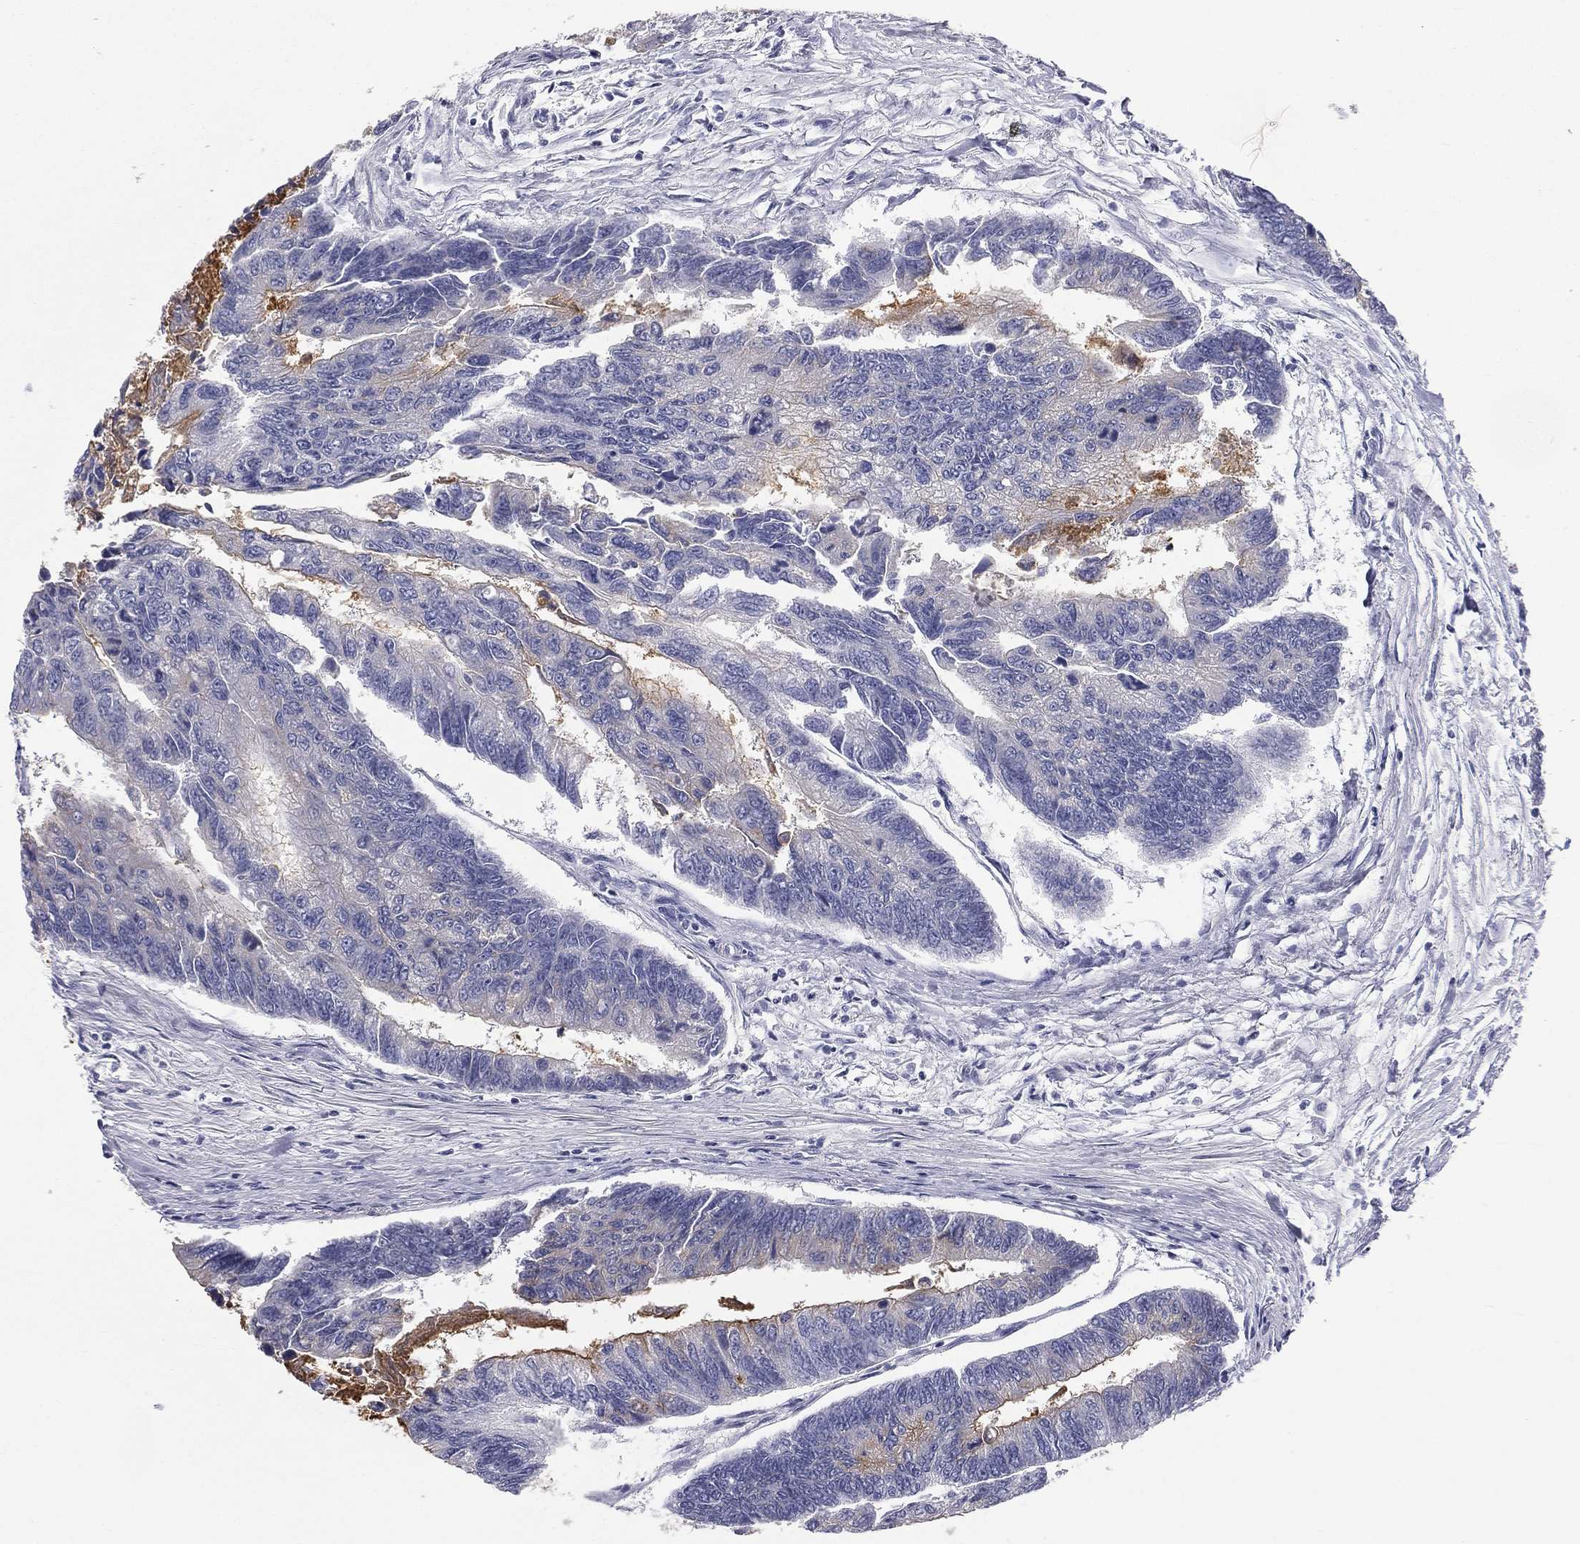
{"staining": {"intensity": "moderate", "quantity": "<25%", "location": "cytoplasmic/membranous"}, "tissue": "colorectal cancer", "cell_type": "Tumor cells", "image_type": "cancer", "snomed": [{"axis": "morphology", "description": "Adenocarcinoma, NOS"}, {"axis": "topography", "description": "Colon"}], "caption": "This histopathology image exhibits immunohistochemistry (IHC) staining of human colorectal cancer, with low moderate cytoplasmic/membranous positivity in approximately <25% of tumor cells.", "gene": "MUC13", "patient": {"sex": "female", "age": 65}}